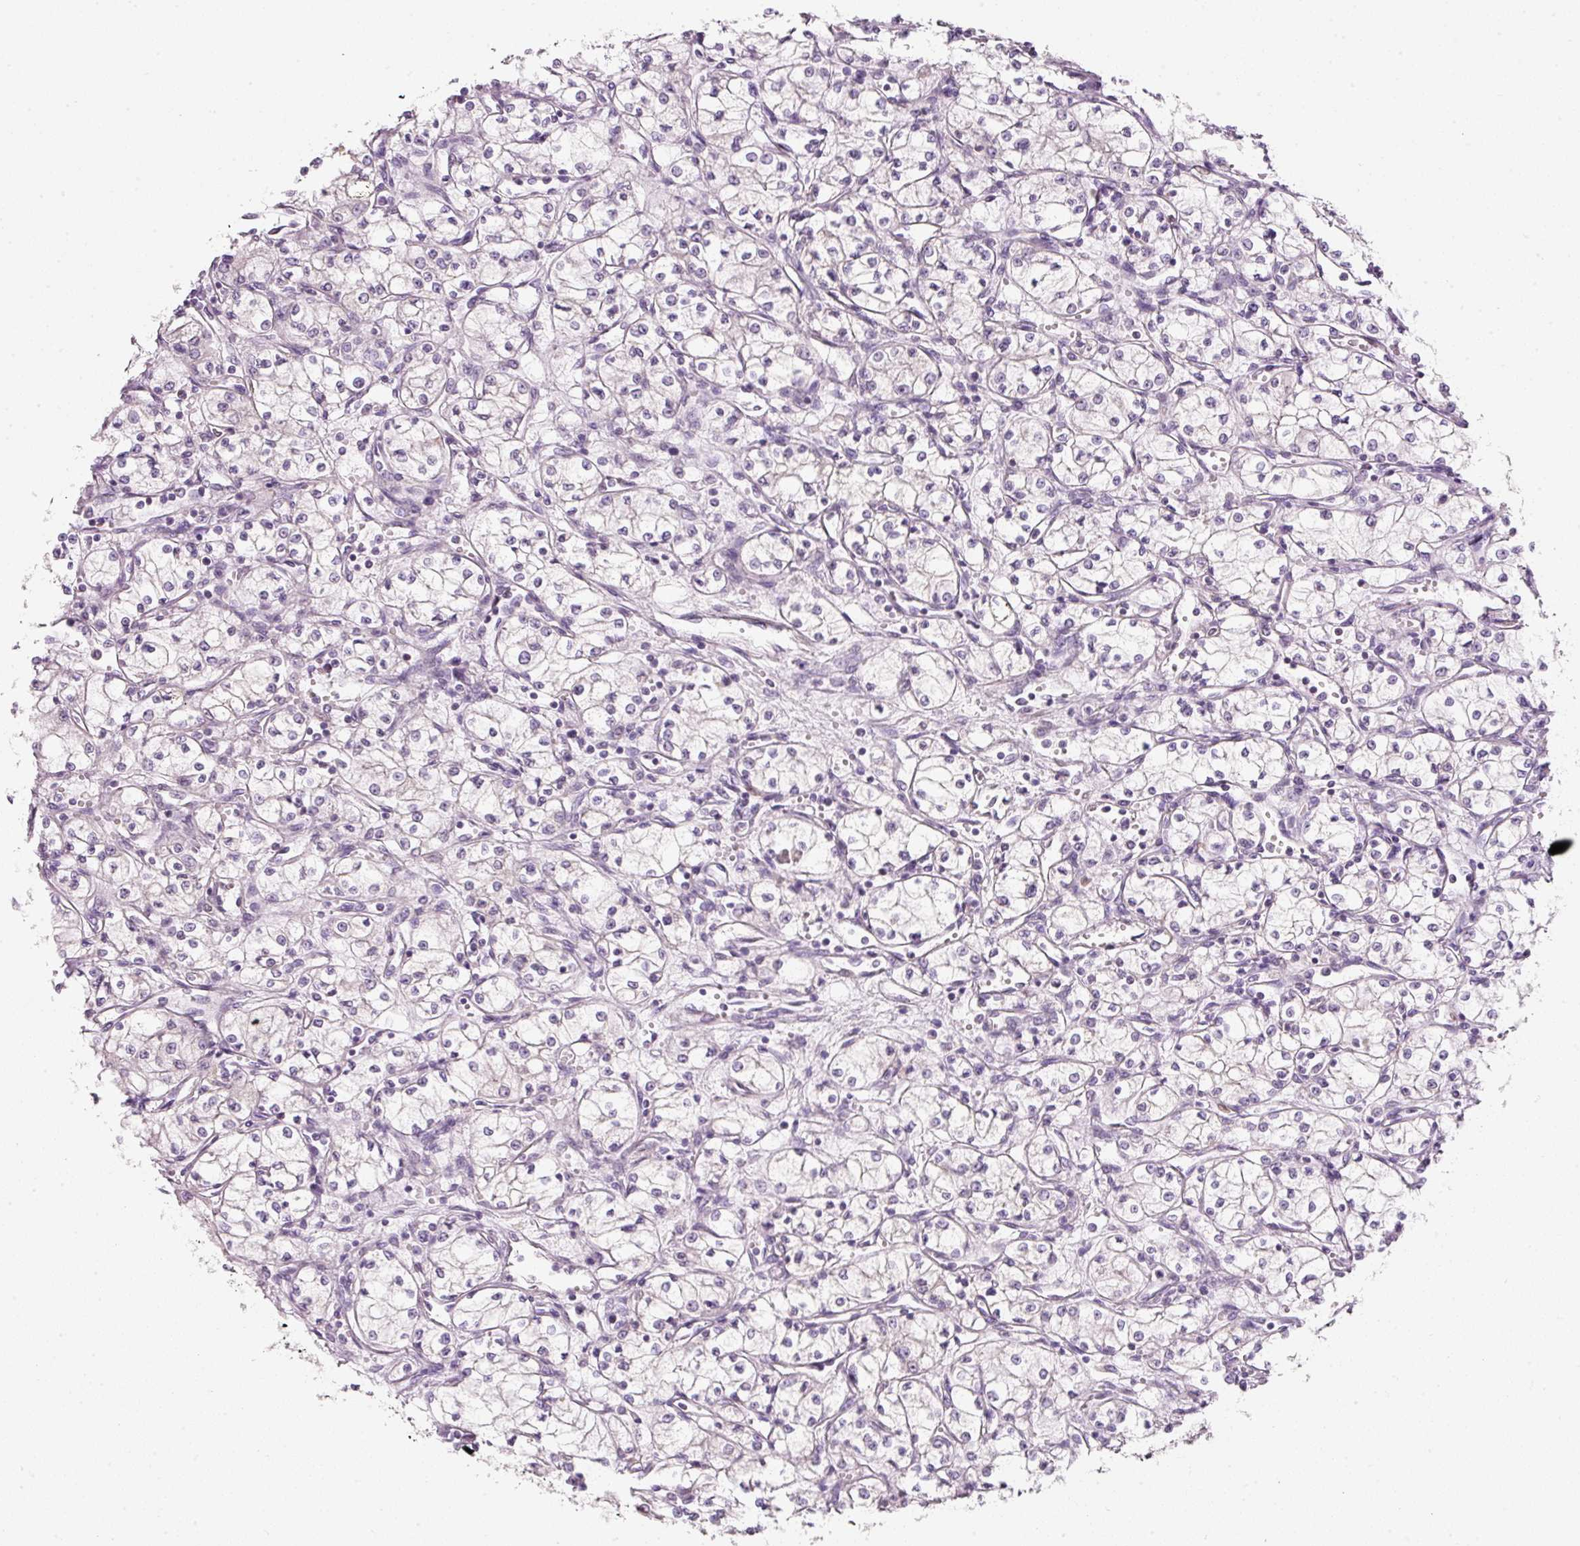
{"staining": {"intensity": "negative", "quantity": "none", "location": "none"}, "tissue": "renal cancer", "cell_type": "Tumor cells", "image_type": "cancer", "snomed": [{"axis": "morphology", "description": "Normal tissue, NOS"}, {"axis": "morphology", "description": "Adenocarcinoma, NOS"}, {"axis": "topography", "description": "Kidney"}], "caption": "This is a micrograph of IHC staining of renal cancer (adenocarcinoma), which shows no staining in tumor cells. (DAB (3,3'-diaminobenzidine) IHC visualized using brightfield microscopy, high magnification).", "gene": "FAM78B", "patient": {"sex": "male", "age": 59}}